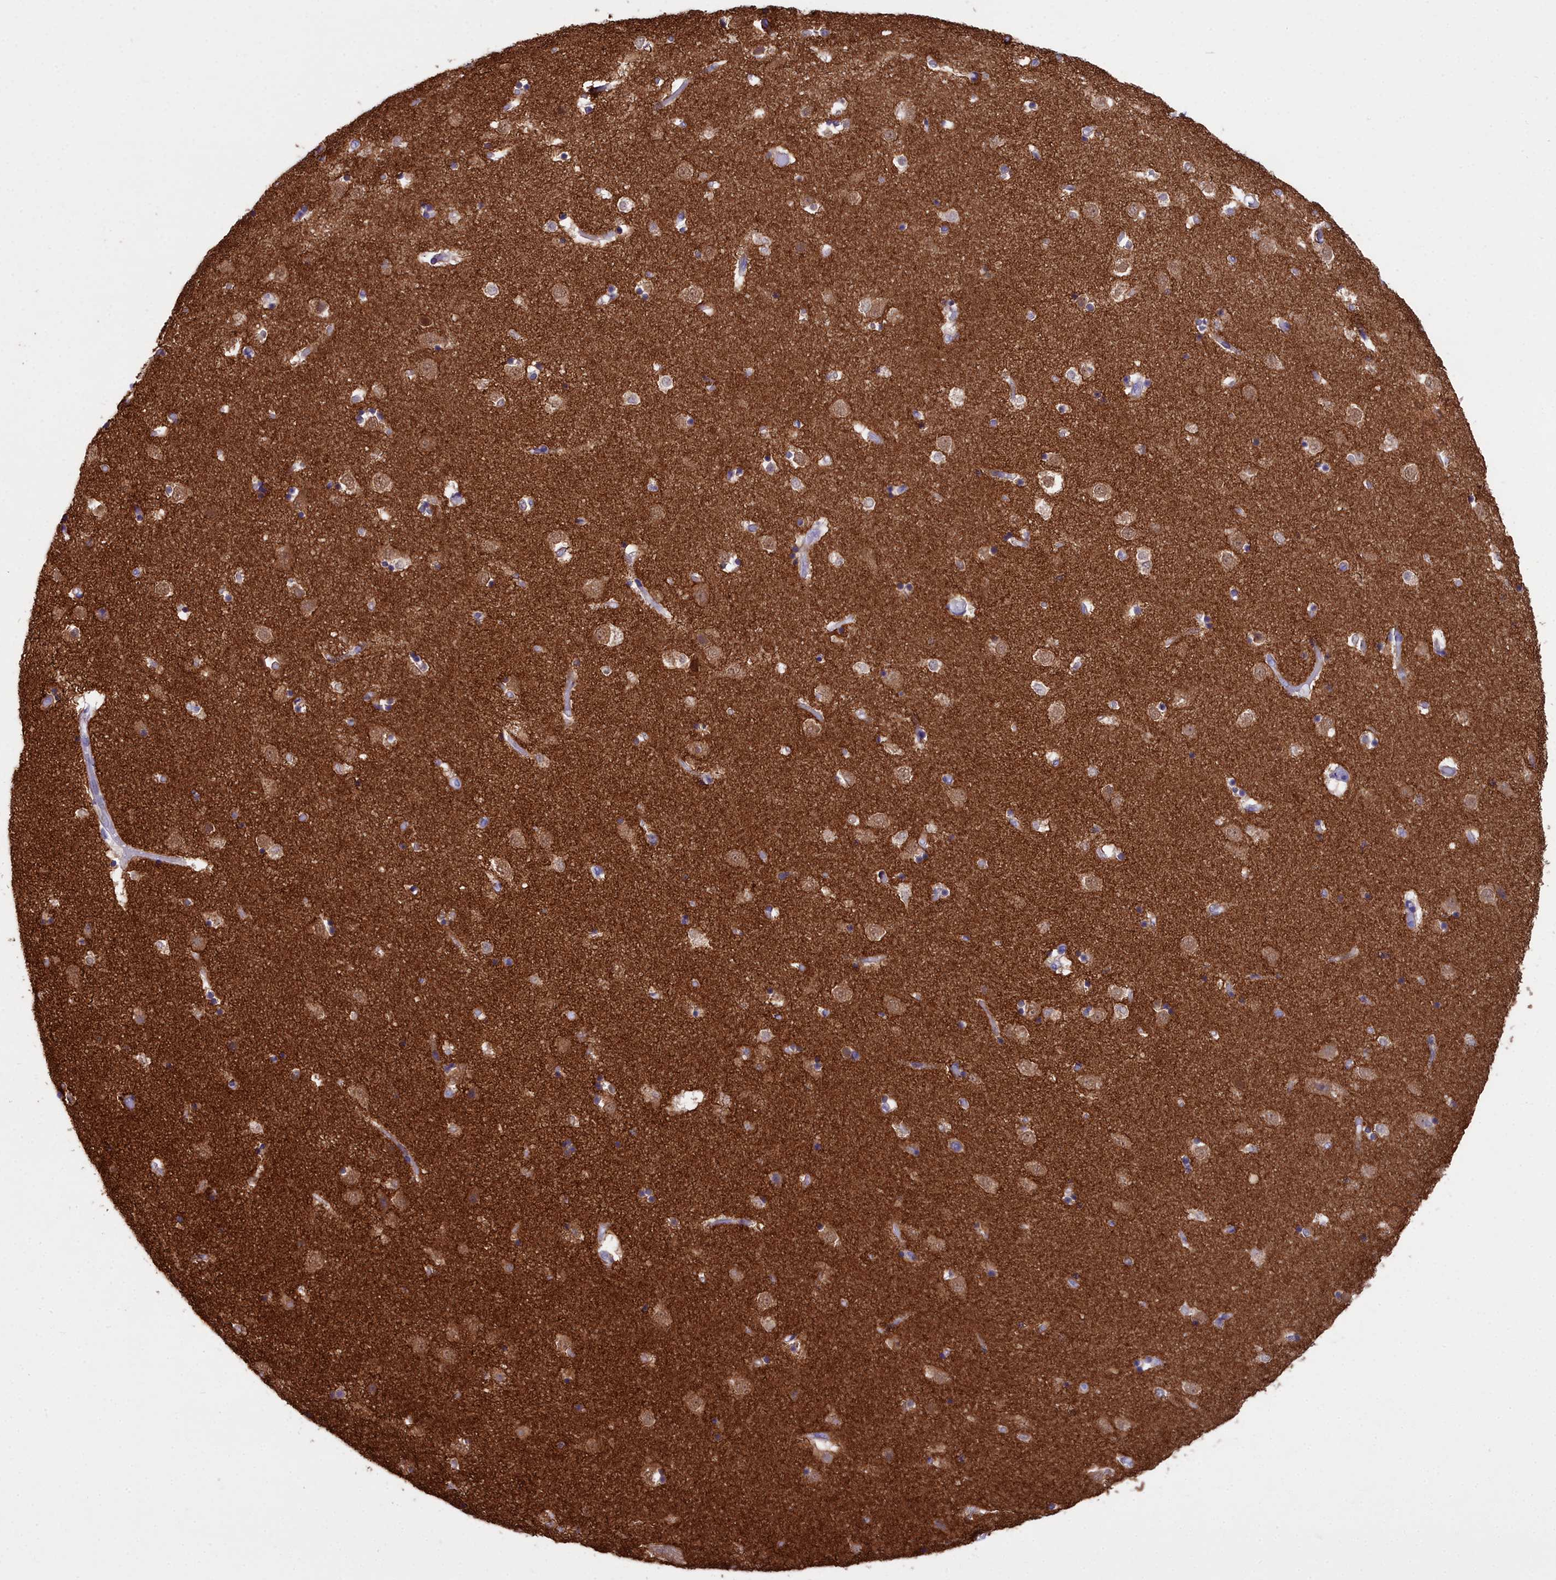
{"staining": {"intensity": "moderate", "quantity": "<25%", "location": "nuclear"}, "tissue": "caudate", "cell_type": "Glial cells", "image_type": "normal", "snomed": [{"axis": "morphology", "description": "Normal tissue, NOS"}, {"axis": "topography", "description": "Lateral ventricle wall"}], "caption": "Caudate stained for a protein (brown) demonstrates moderate nuclear positive staining in approximately <25% of glial cells.", "gene": "MAP6", "patient": {"sex": "female", "age": 52}}